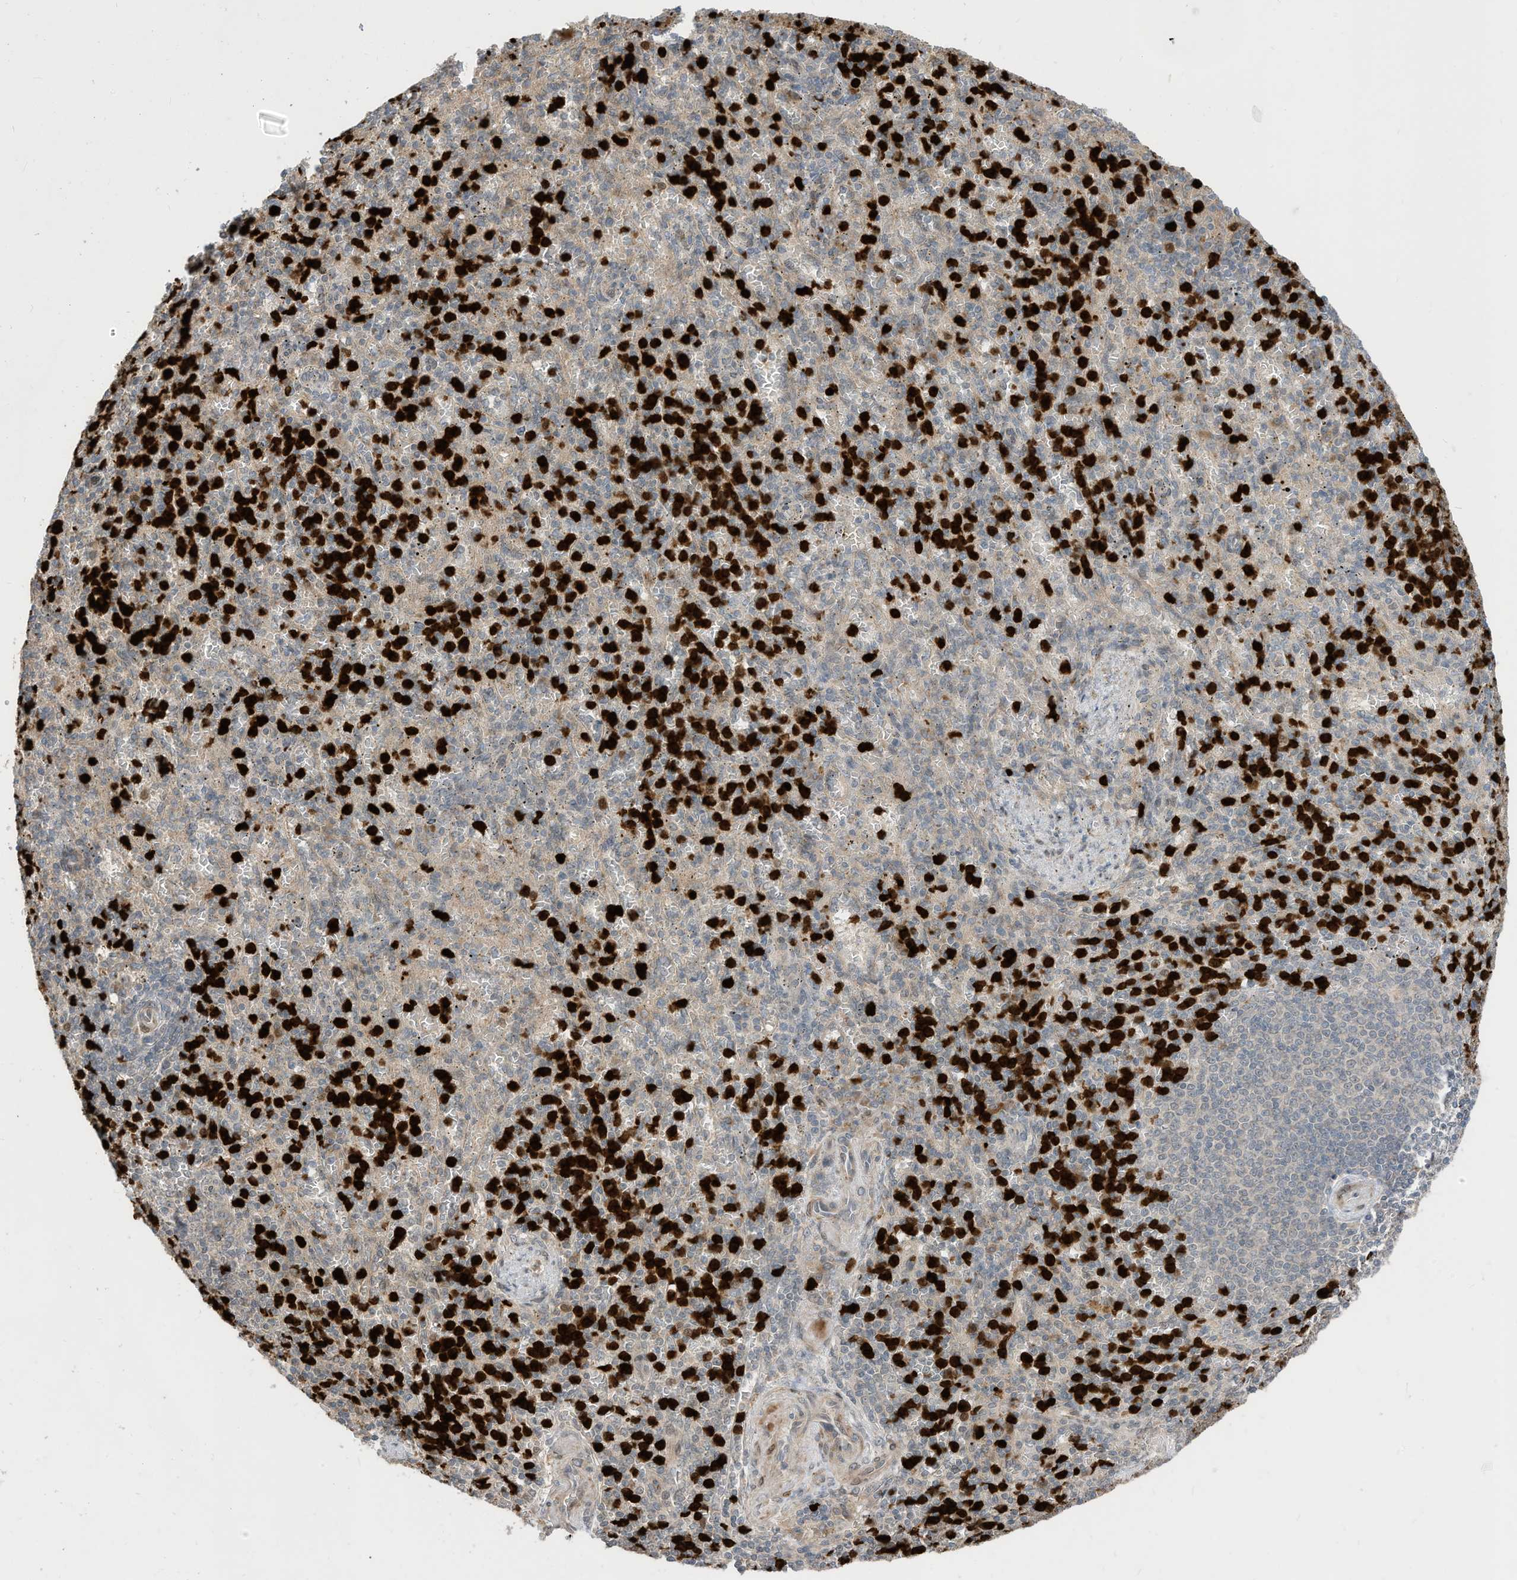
{"staining": {"intensity": "strong", "quantity": "25%-75%", "location": "cytoplasmic/membranous,nuclear"}, "tissue": "spleen", "cell_type": "Cells in red pulp", "image_type": "normal", "snomed": [{"axis": "morphology", "description": "Normal tissue, NOS"}, {"axis": "topography", "description": "Spleen"}], "caption": "Immunohistochemical staining of unremarkable human spleen demonstrates strong cytoplasmic/membranous,nuclear protein expression in about 25%-75% of cells in red pulp. (brown staining indicates protein expression, while blue staining denotes nuclei).", "gene": "CNKSR1", "patient": {"sex": "female", "age": 74}}